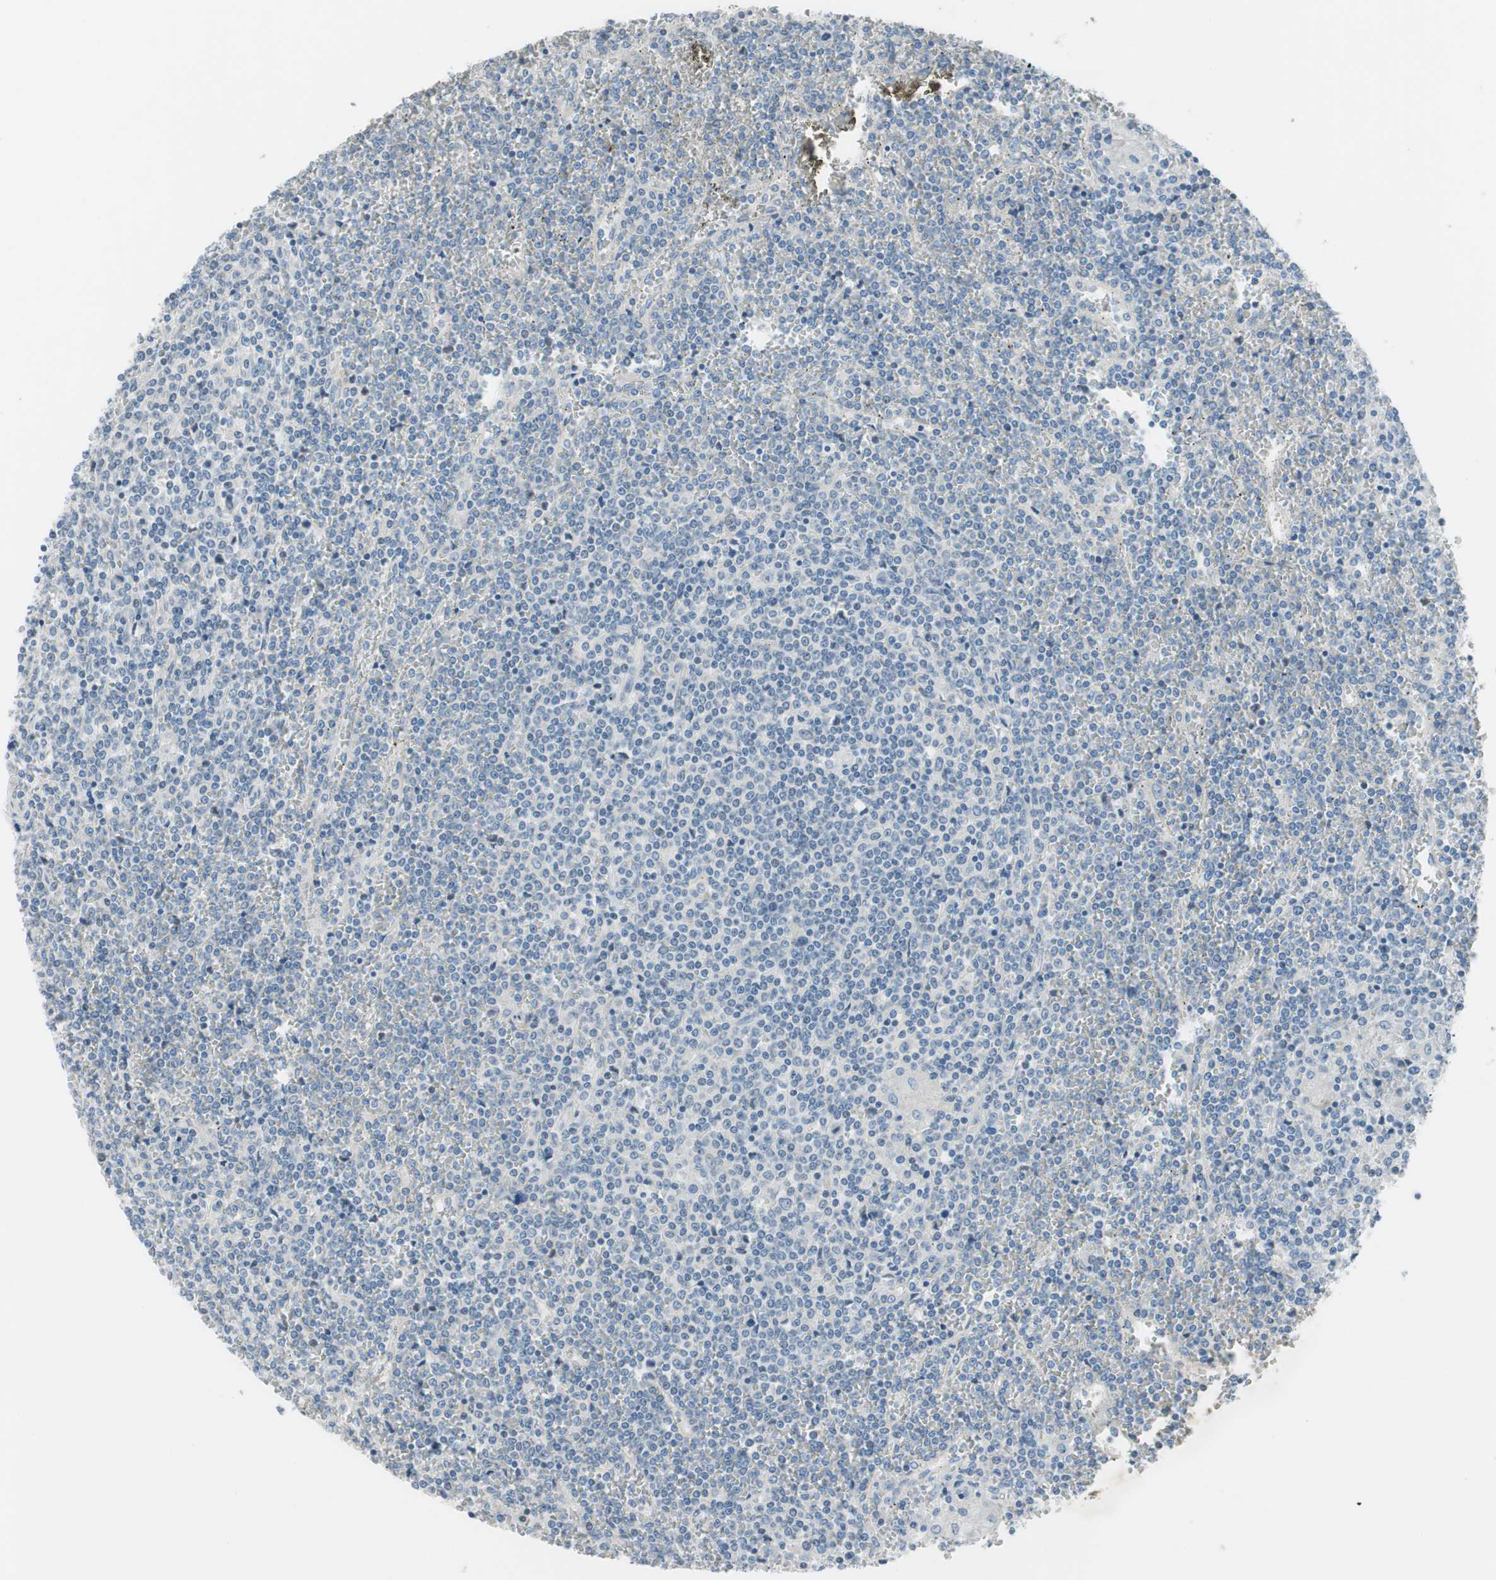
{"staining": {"intensity": "negative", "quantity": "none", "location": "none"}, "tissue": "lymphoma", "cell_type": "Tumor cells", "image_type": "cancer", "snomed": [{"axis": "morphology", "description": "Malignant lymphoma, non-Hodgkin's type, Low grade"}, {"axis": "topography", "description": "Spleen"}], "caption": "Immunohistochemistry histopathology image of neoplastic tissue: malignant lymphoma, non-Hodgkin's type (low-grade) stained with DAB (3,3'-diaminobenzidine) demonstrates no significant protein positivity in tumor cells.", "gene": "PRRG4", "patient": {"sex": "female", "age": 19}}